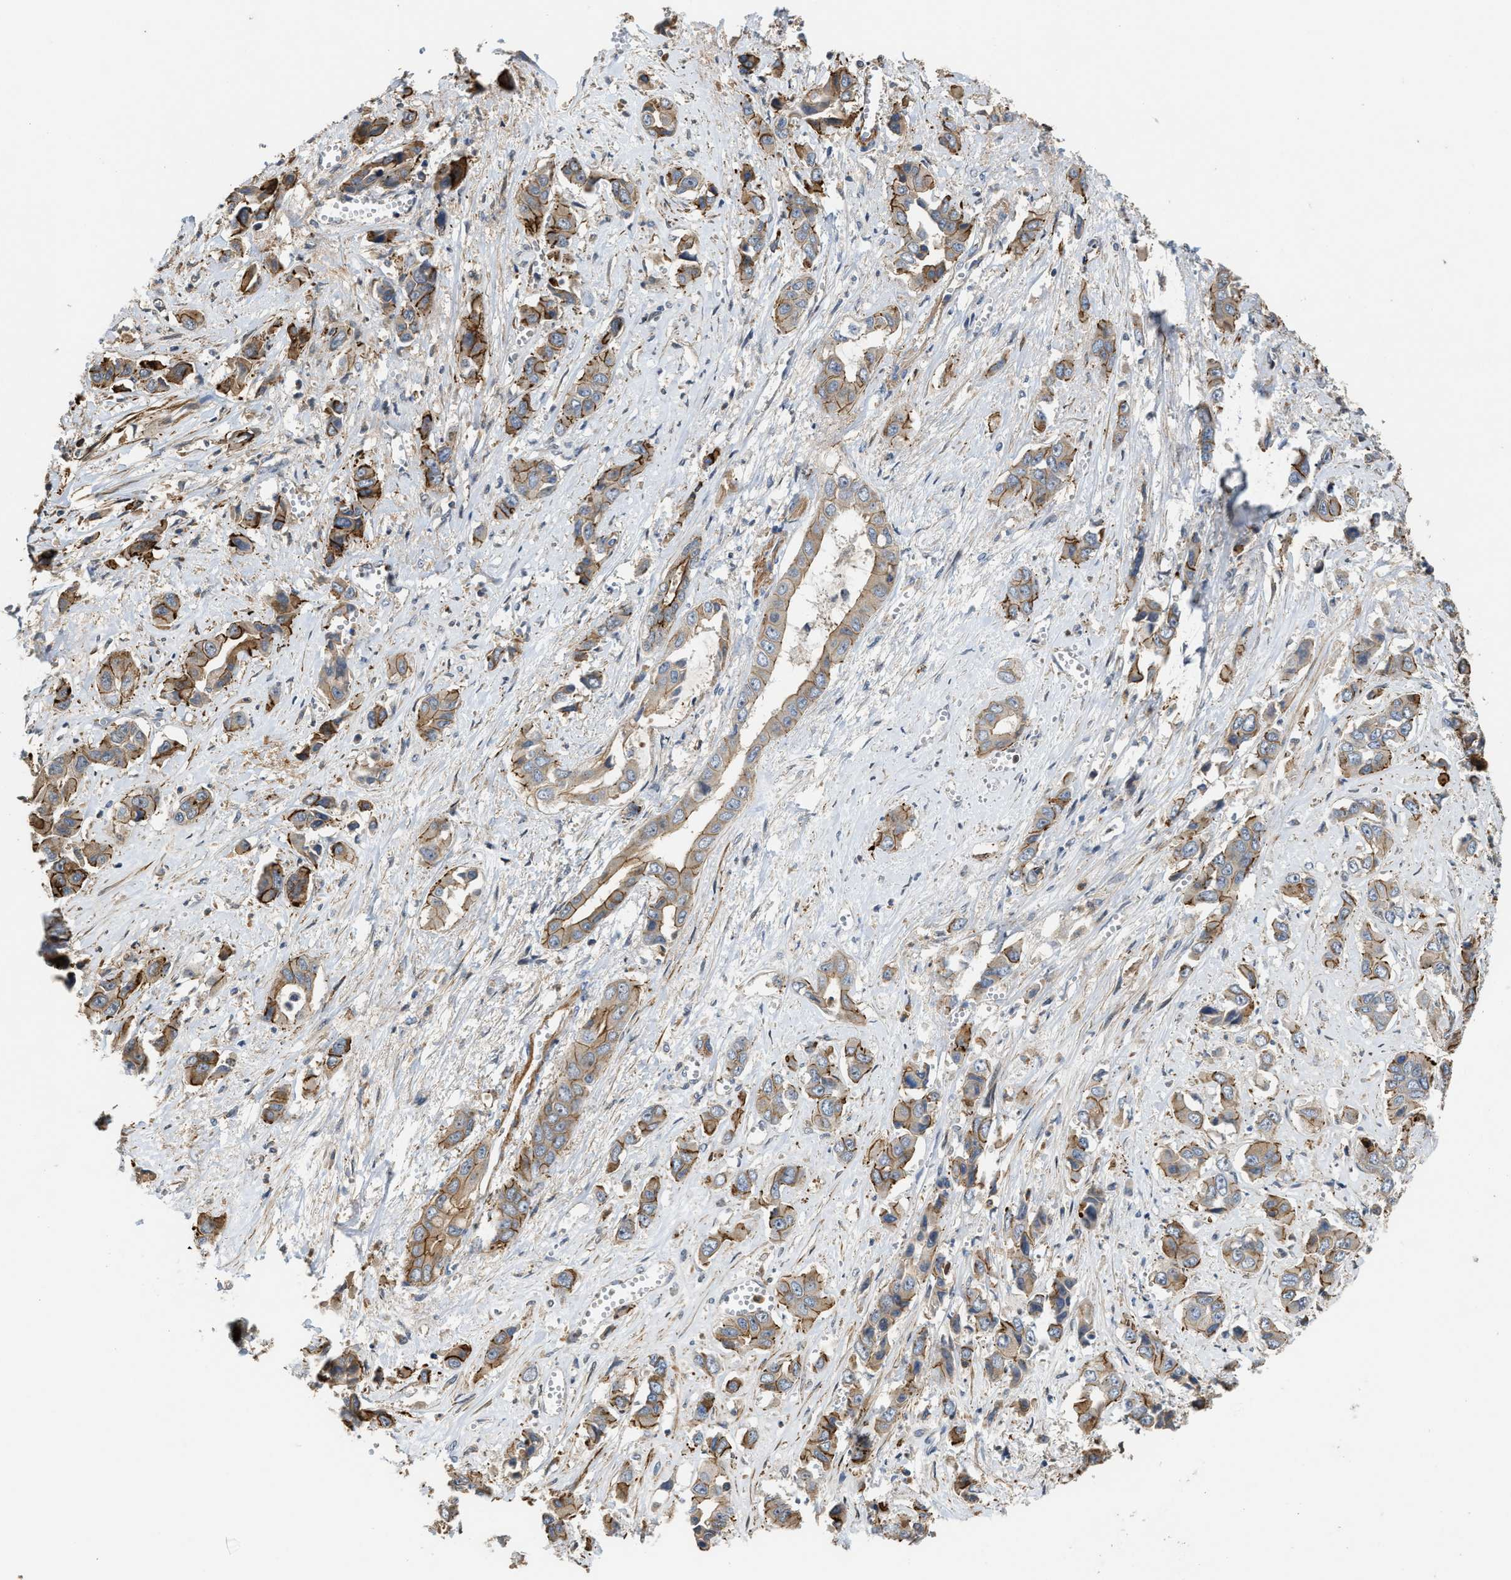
{"staining": {"intensity": "strong", "quantity": ">75%", "location": "cytoplasmic/membranous"}, "tissue": "liver cancer", "cell_type": "Tumor cells", "image_type": "cancer", "snomed": [{"axis": "morphology", "description": "Cholangiocarcinoma"}, {"axis": "topography", "description": "Liver"}], "caption": "Liver cholangiocarcinoma tissue demonstrates strong cytoplasmic/membranous staining in approximately >75% of tumor cells", "gene": "DPF2", "patient": {"sex": "female", "age": 52}}